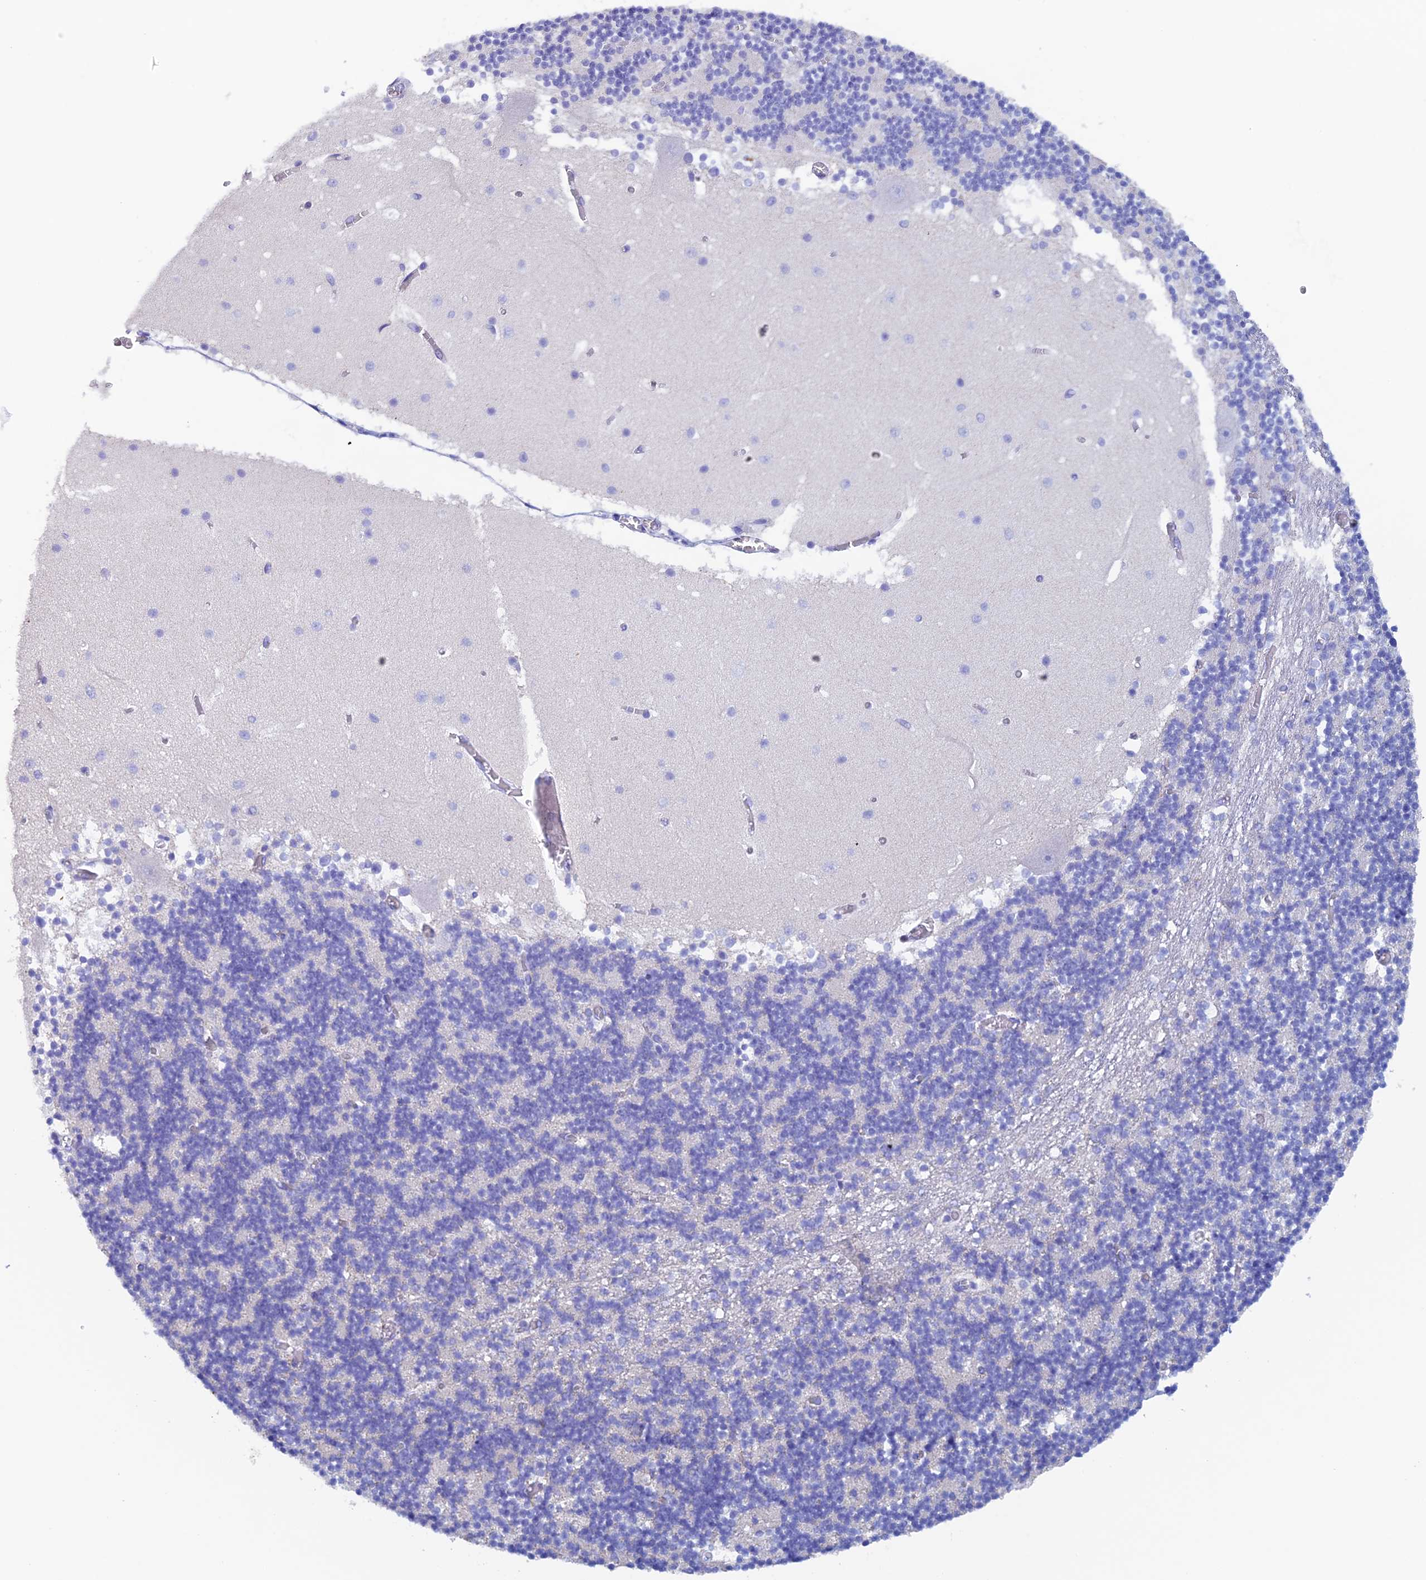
{"staining": {"intensity": "negative", "quantity": "none", "location": "none"}, "tissue": "cerebellum", "cell_type": "Cells in granular layer", "image_type": "normal", "snomed": [{"axis": "morphology", "description": "Normal tissue, NOS"}, {"axis": "topography", "description": "Cerebellum"}], "caption": "The image demonstrates no significant expression in cells in granular layer of cerebellum. (DAB (3,3'-diaminobenzidine) IHC with hematoxylin counter stain).", "gene": "PSMC3IP", "patient": {"sex": "female", "age": 28}}